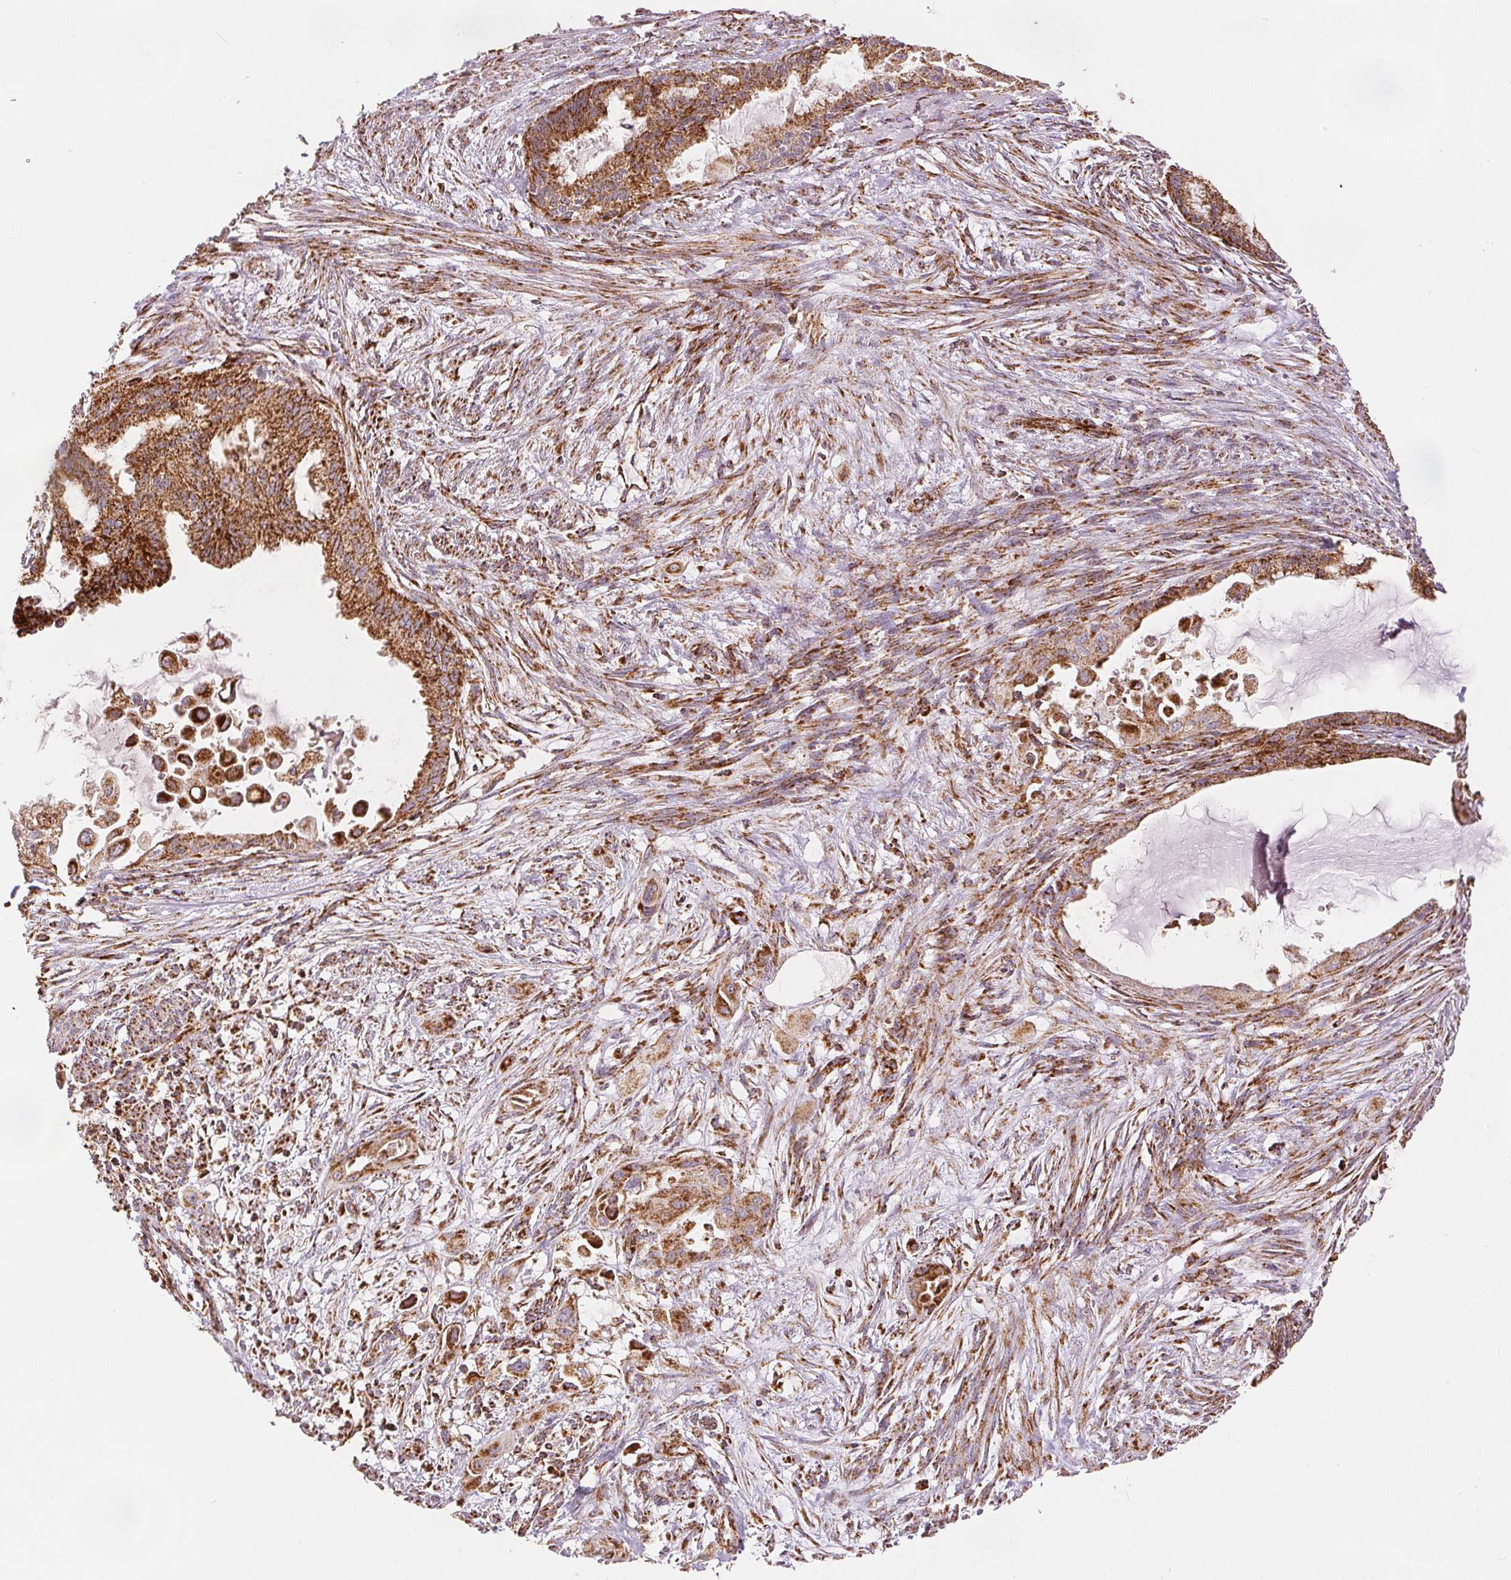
{"staining": {"intensity": "strong", "quantity": ">75%", "location": "cytoplasmic/membranous"}, "tissue": "endometrial cancer", "cell_type": "Tumor cells", "image_type": "cancer", "snomed": [{"axis": "morphology", "description": "Adenocarcinoma, NOS"}, {"axis": "topography", "description": "Endometrium"}], "caption": "High-power microscopy captured an immunohistochemistry photomicrograph of endometrial cancer, revealing strong cytoplasmic/membranous expression in about >75% of tumor cells. (DAB (3,3'-diaminobenzidine) = brown stain, brightfield microscopy at high magnification).", "gene": "SDHB", "patient": {"sex": "female", "age": 86}}